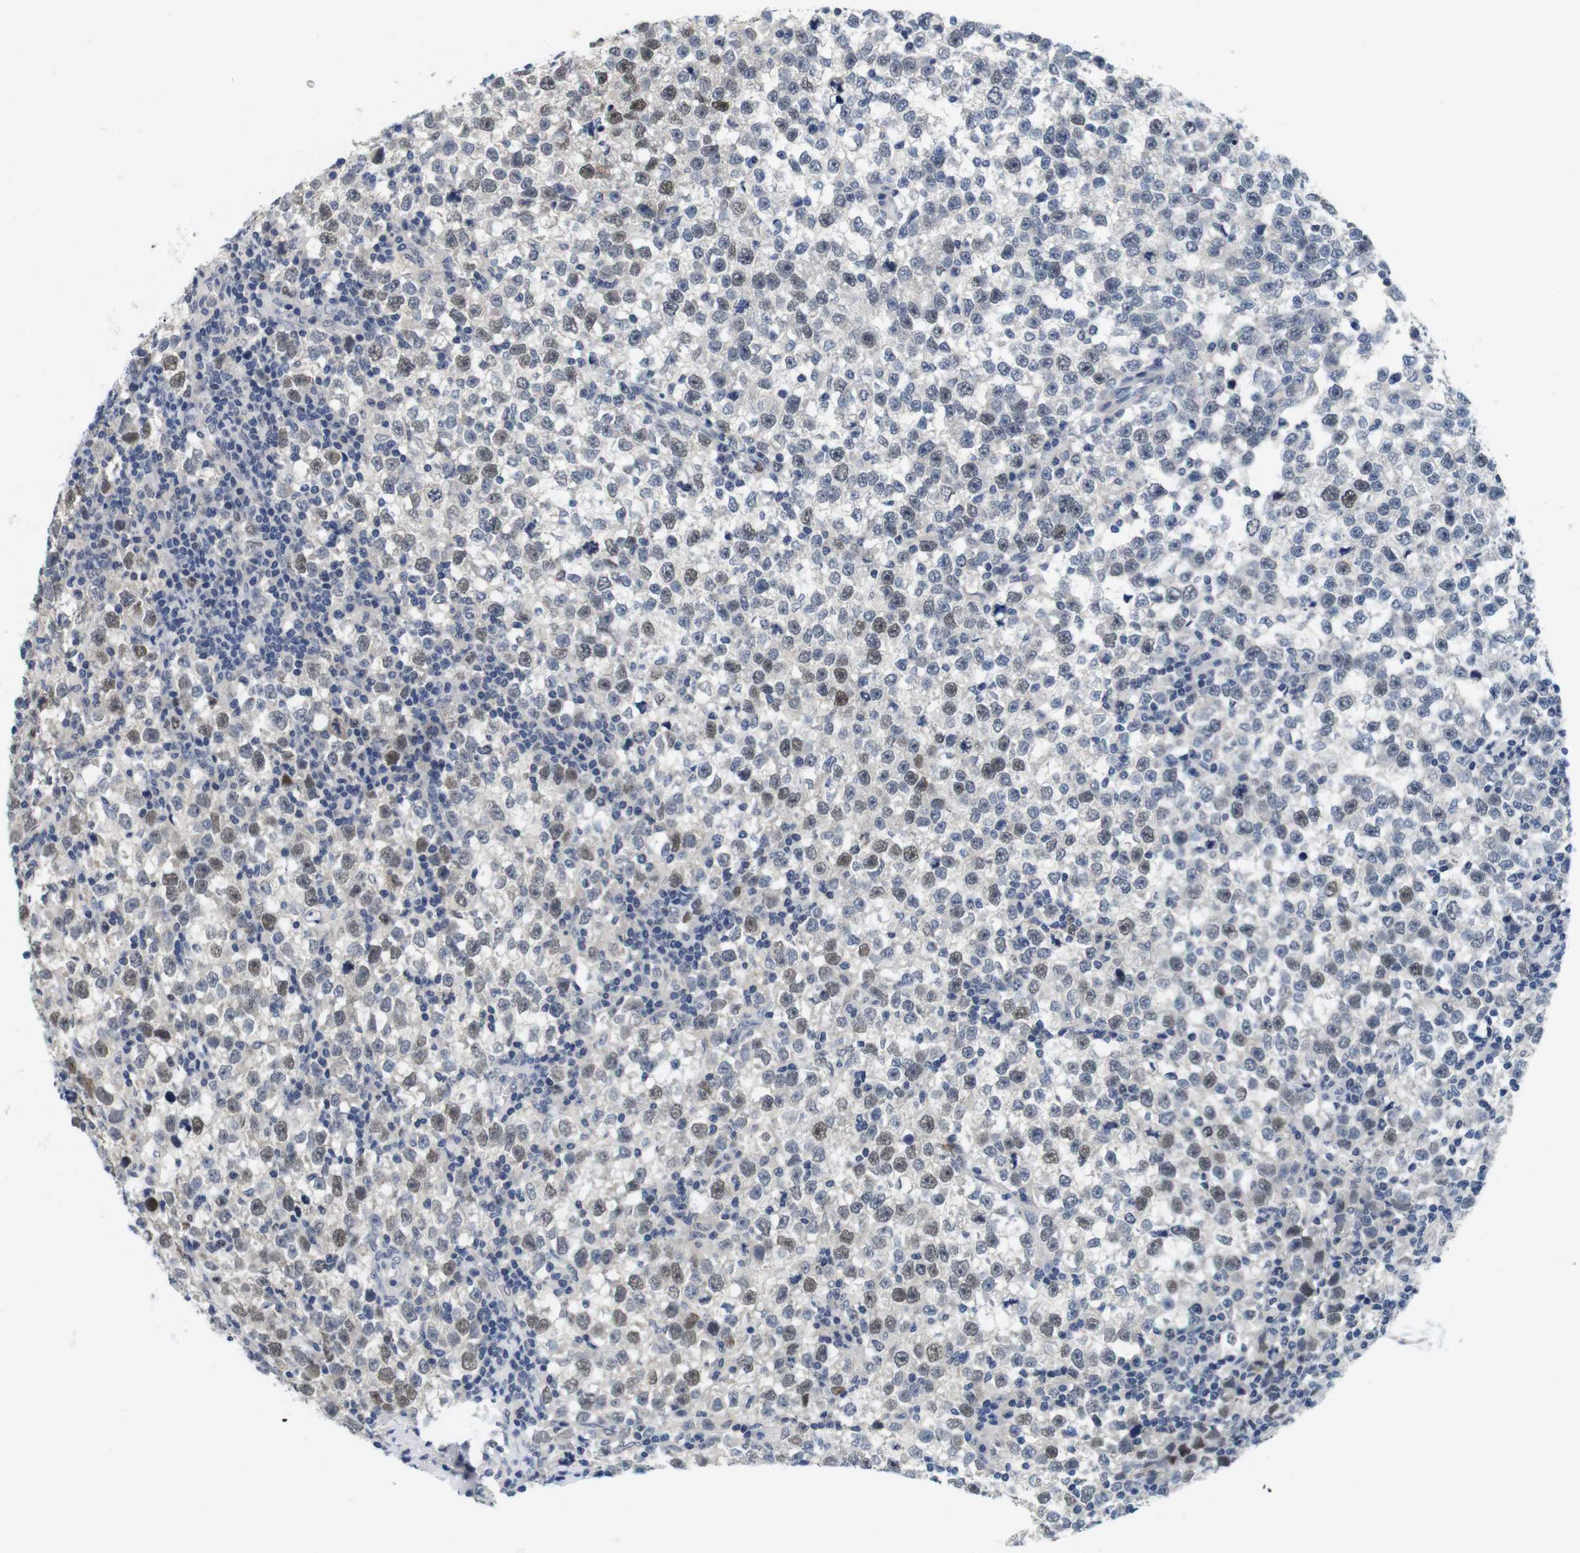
{"staining": {"intensity": "moderate", "quantity": "25%-75%", "location": "nuclear"}, "tissue": "testis cancer", "cell_type": "Tumor cells", "image_type": "cancer", "snomed": [{"axis": "morphology", "description": "Seminoma, NOS"}, {"axis": "topography", "description": "Testis"}], "caption": "Protein analysis of testis cancer (seminoma) tissue displays moderate nuclear positivity in about 25%-75% of tumor cells.", "gene": "SKP2", "patient": {"sex": "male", "age": 43}}